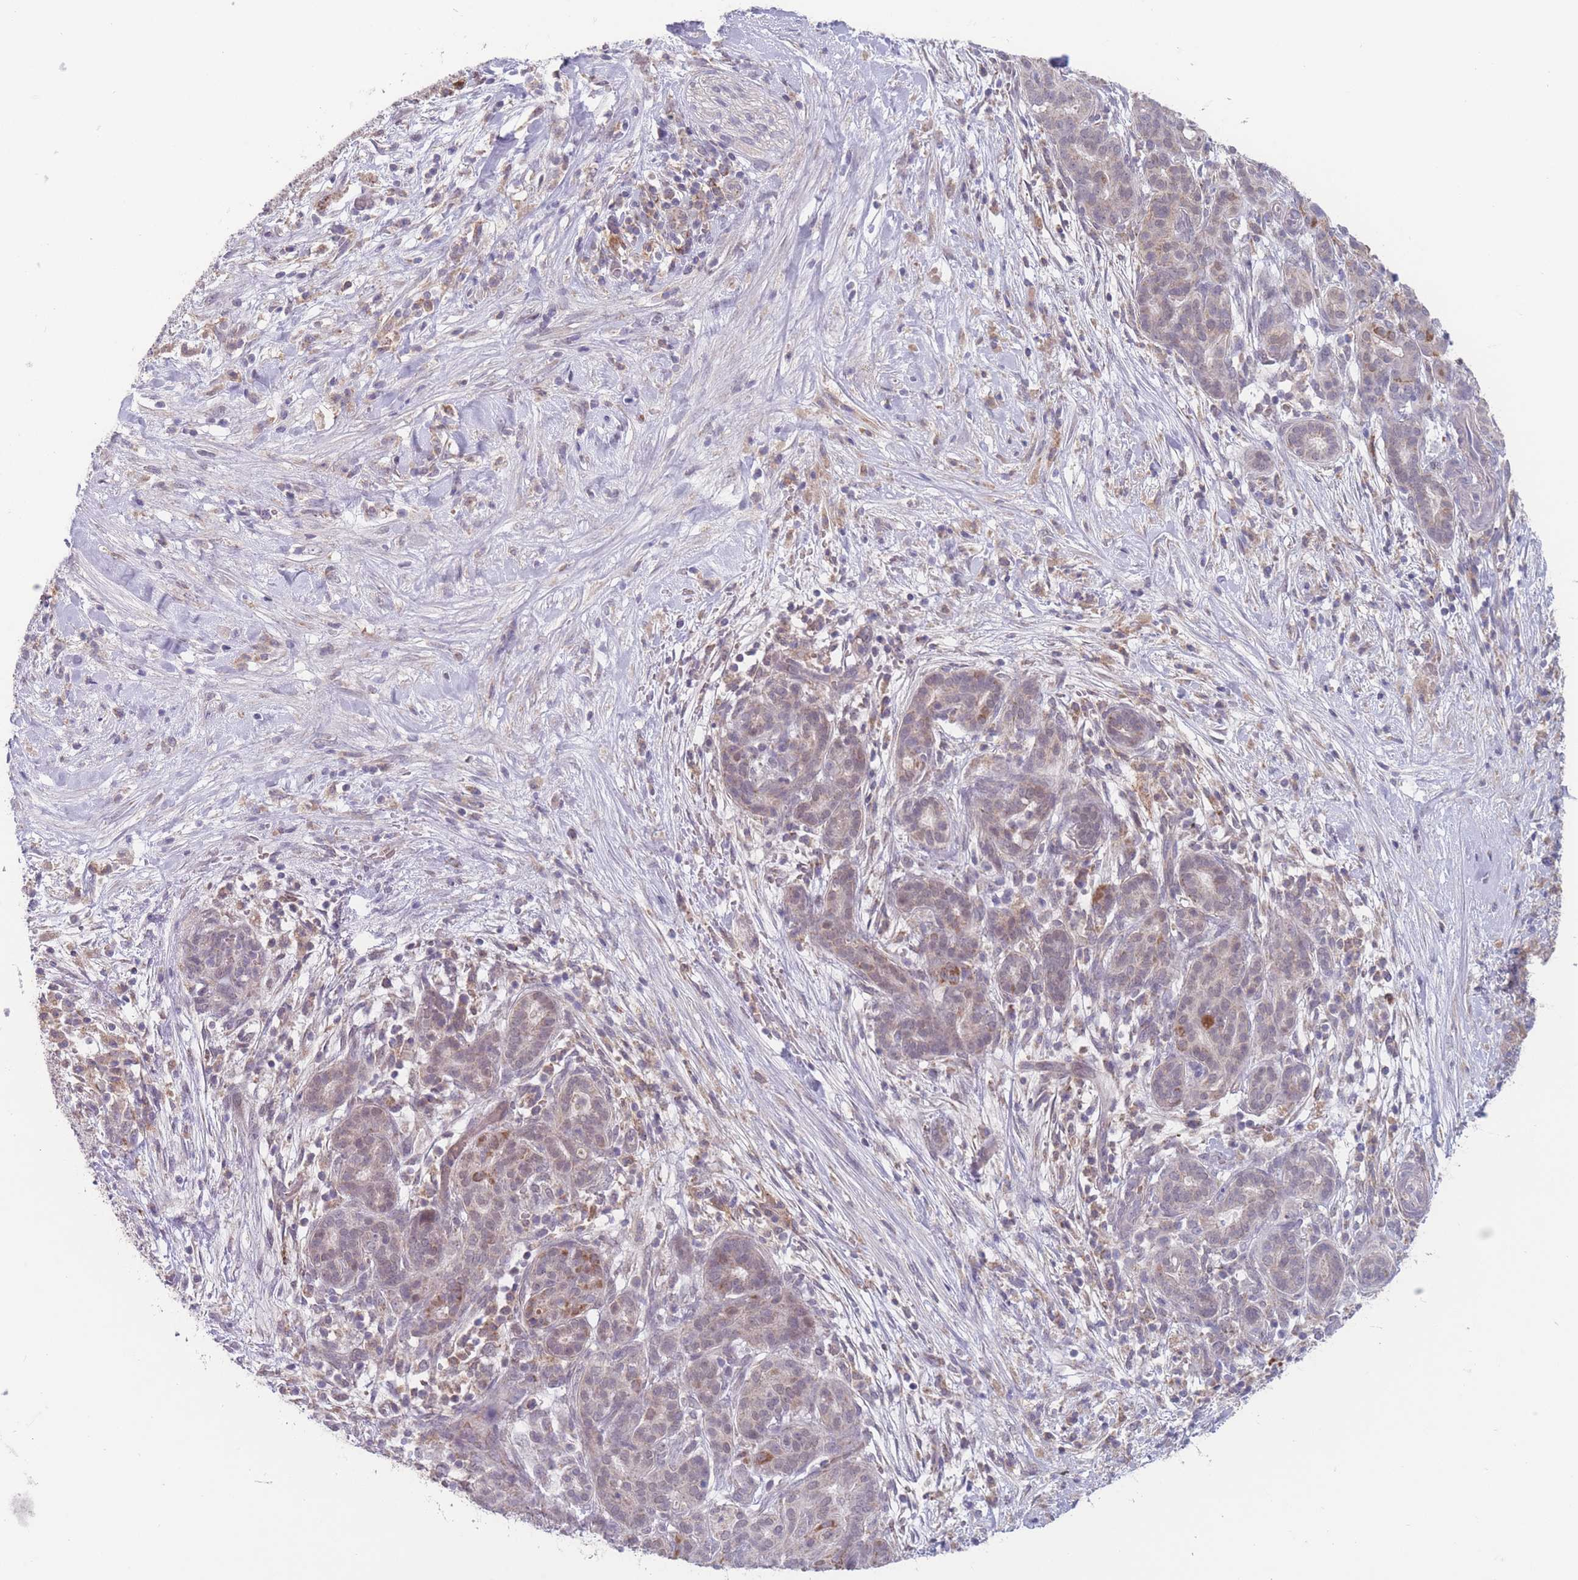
{"staining": {"intensity": "weak", "quantity": "25%-75%", "location": "cytoplasmic/membranous"}, "tissue": "pancreatic cancer", "cell_type": "Tumor cells", "image_type": "cancer", "snomed": [{"axis": "morphology", "description": "Adenocarcinoma, NOS"}, {"axis": "topography", "description": "Pancreas"}], "caption": "Immunohistochemistry of pancreatic adenocarcinoma displays low levels of weak cytoplasmic/membranous expression in about 25%-75% of tumor cells.", "gene": "PEX7", "patient": {"sex": "male", "age": 44}}